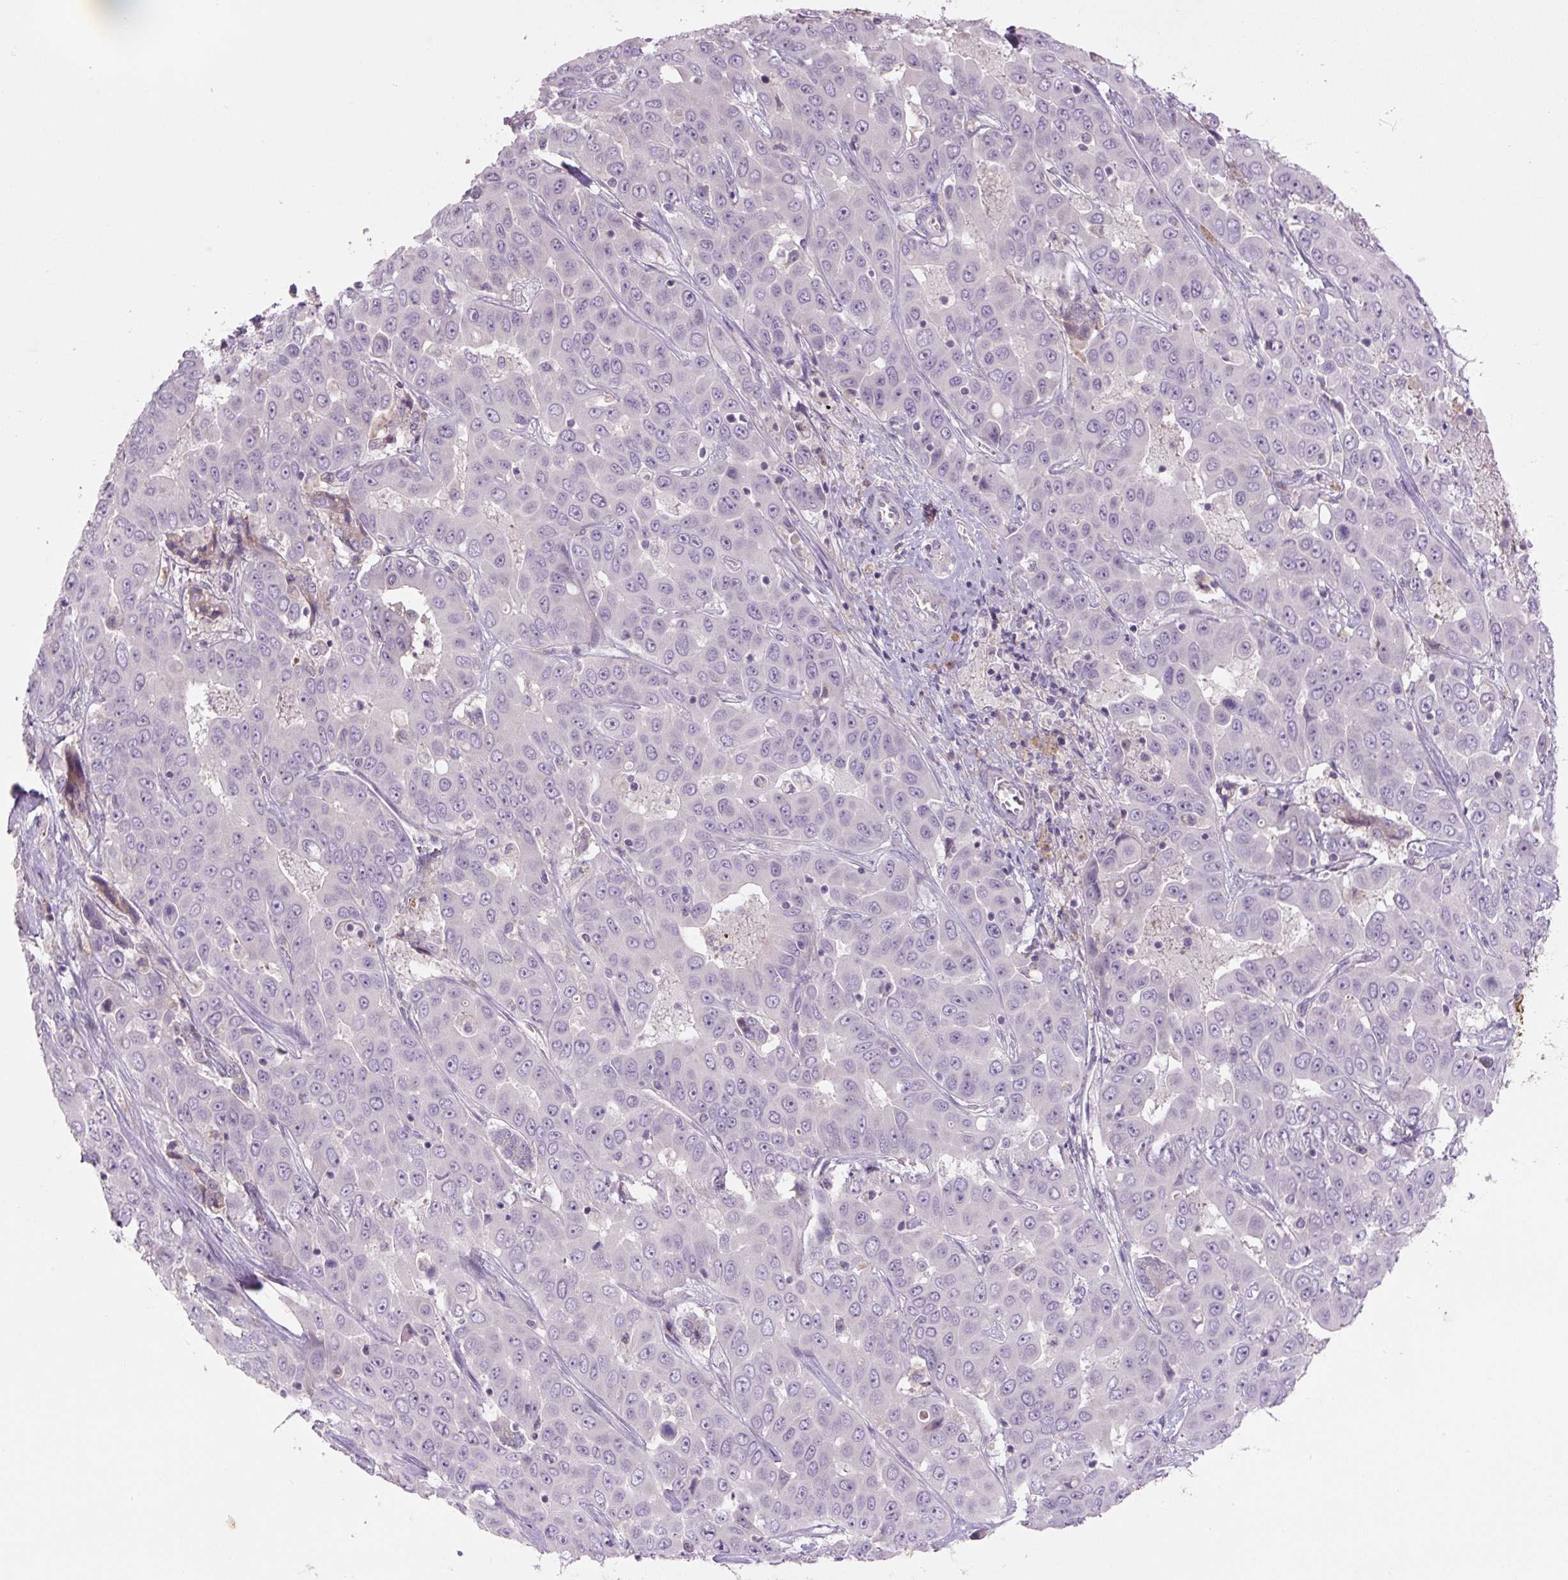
{"staining": {"intensity": "negative", "quantity": "none", "location": "none"}, "tissue": "liver cancer", "cell_type": "Tumor cells", "image_type": "cancer", "snomed": [{"axis": "morphology", "description": "Cholangiocarcinoma"}, {"axis": "topography", "description": "Liver"}], "caption": "The photomicrograph displays no significant positivity in tumor cells of liver cancer.", "gene": "TMEM100", "patient": {"sex": "female", "age": 52}}